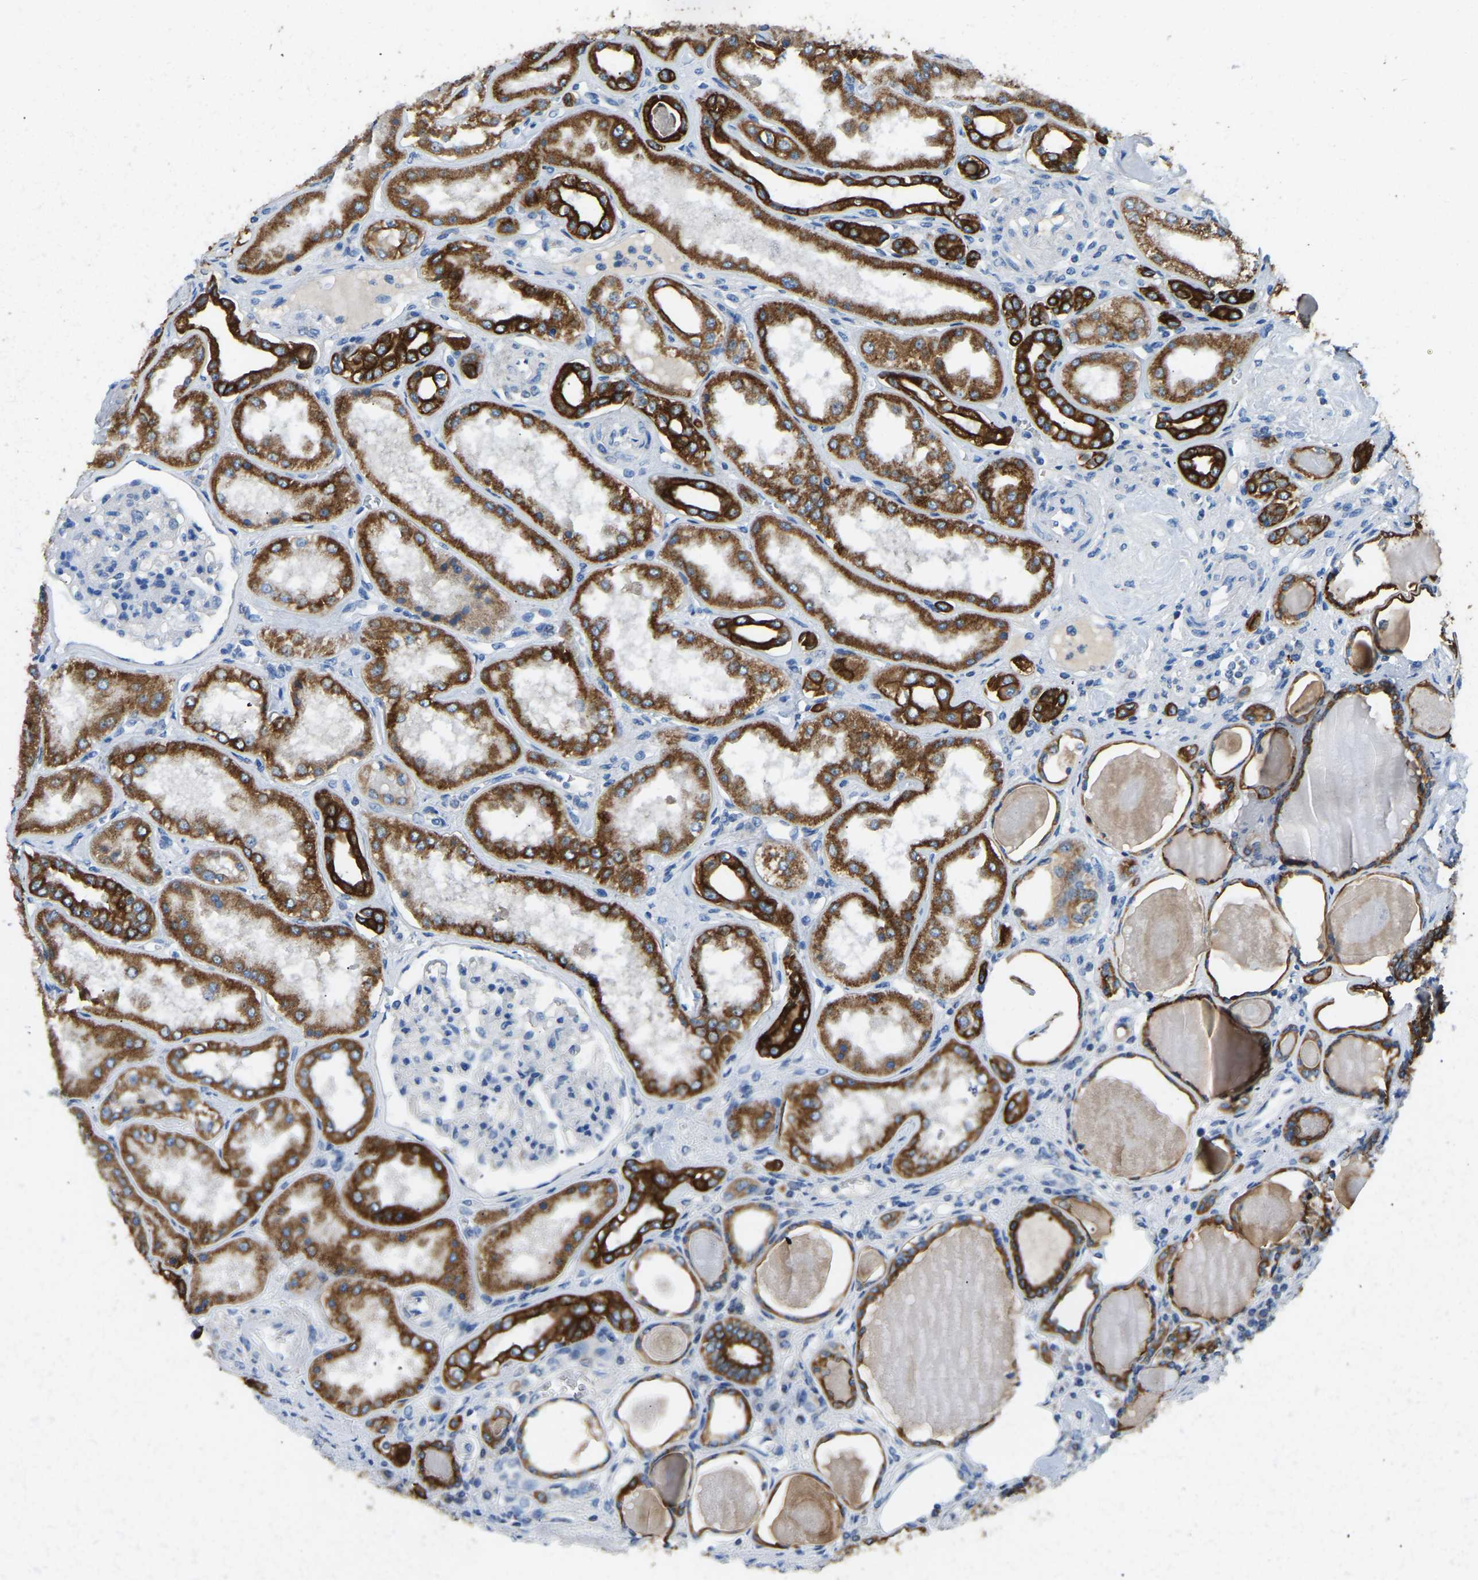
{"staining": {"intensity": "strong", "quantity": "<25%", "location": "cytoplasmic/membranous"}, "tissue": "kidney", "cell_type": "Cells in glomeruli", "image_type": "normal", "snomed": [{"axis": "morphology", "description": "Normal tissue, NOS"}, {"axis": "topography", "description": "Kidney"}], "caption": "A medium amount of strong cytoplasmic/membranous positivity is identified in approximately <25% of cells in glomeruli in unremarkable kidney. (Stains: DAB (3,3'-diaminobenzidine) in brown, nuclei in blue, Microscopy: brightfield microscopy at high magnification).", "gene": "ZNF200", "patient": {"sex": "female", "age": 56}}